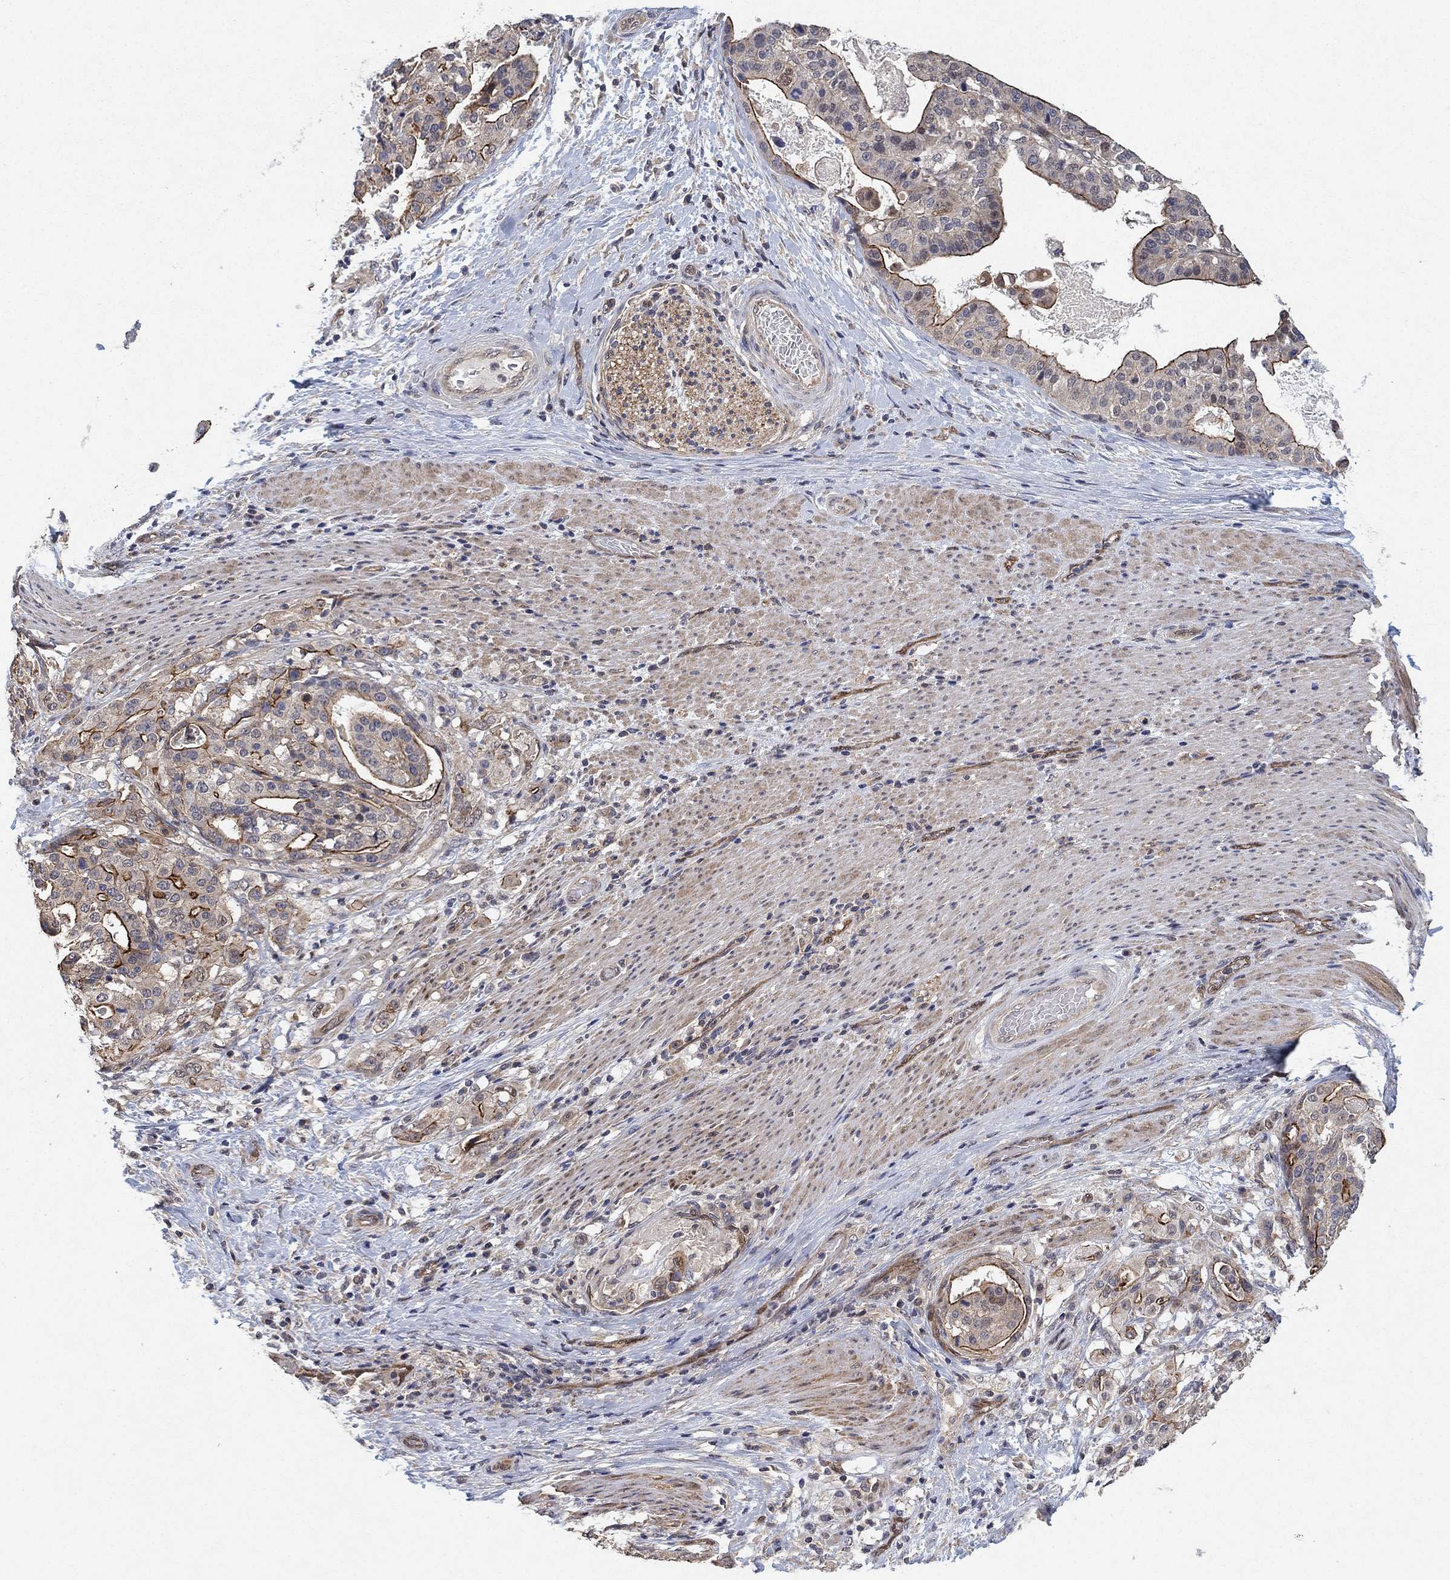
{"staining": {"intensity": "strong", "quantity": "<25%", "location": "cytoplasmic/membranous"}, "tissue": "stomach cancer", "cell_type": "Tumor cells", "image_type": "cancer", "snomed": [{"axis": "morphology", "description": "Adenocarcinoma, NOS"}, {"axis": "topography", "description": "Stomach"}], "caption": "Human stomach cancer stained with a protein marker reveals strong staining in tumor cells.", "gene": "MCUR1", "patient": {"sex": "male", "age": 48}}